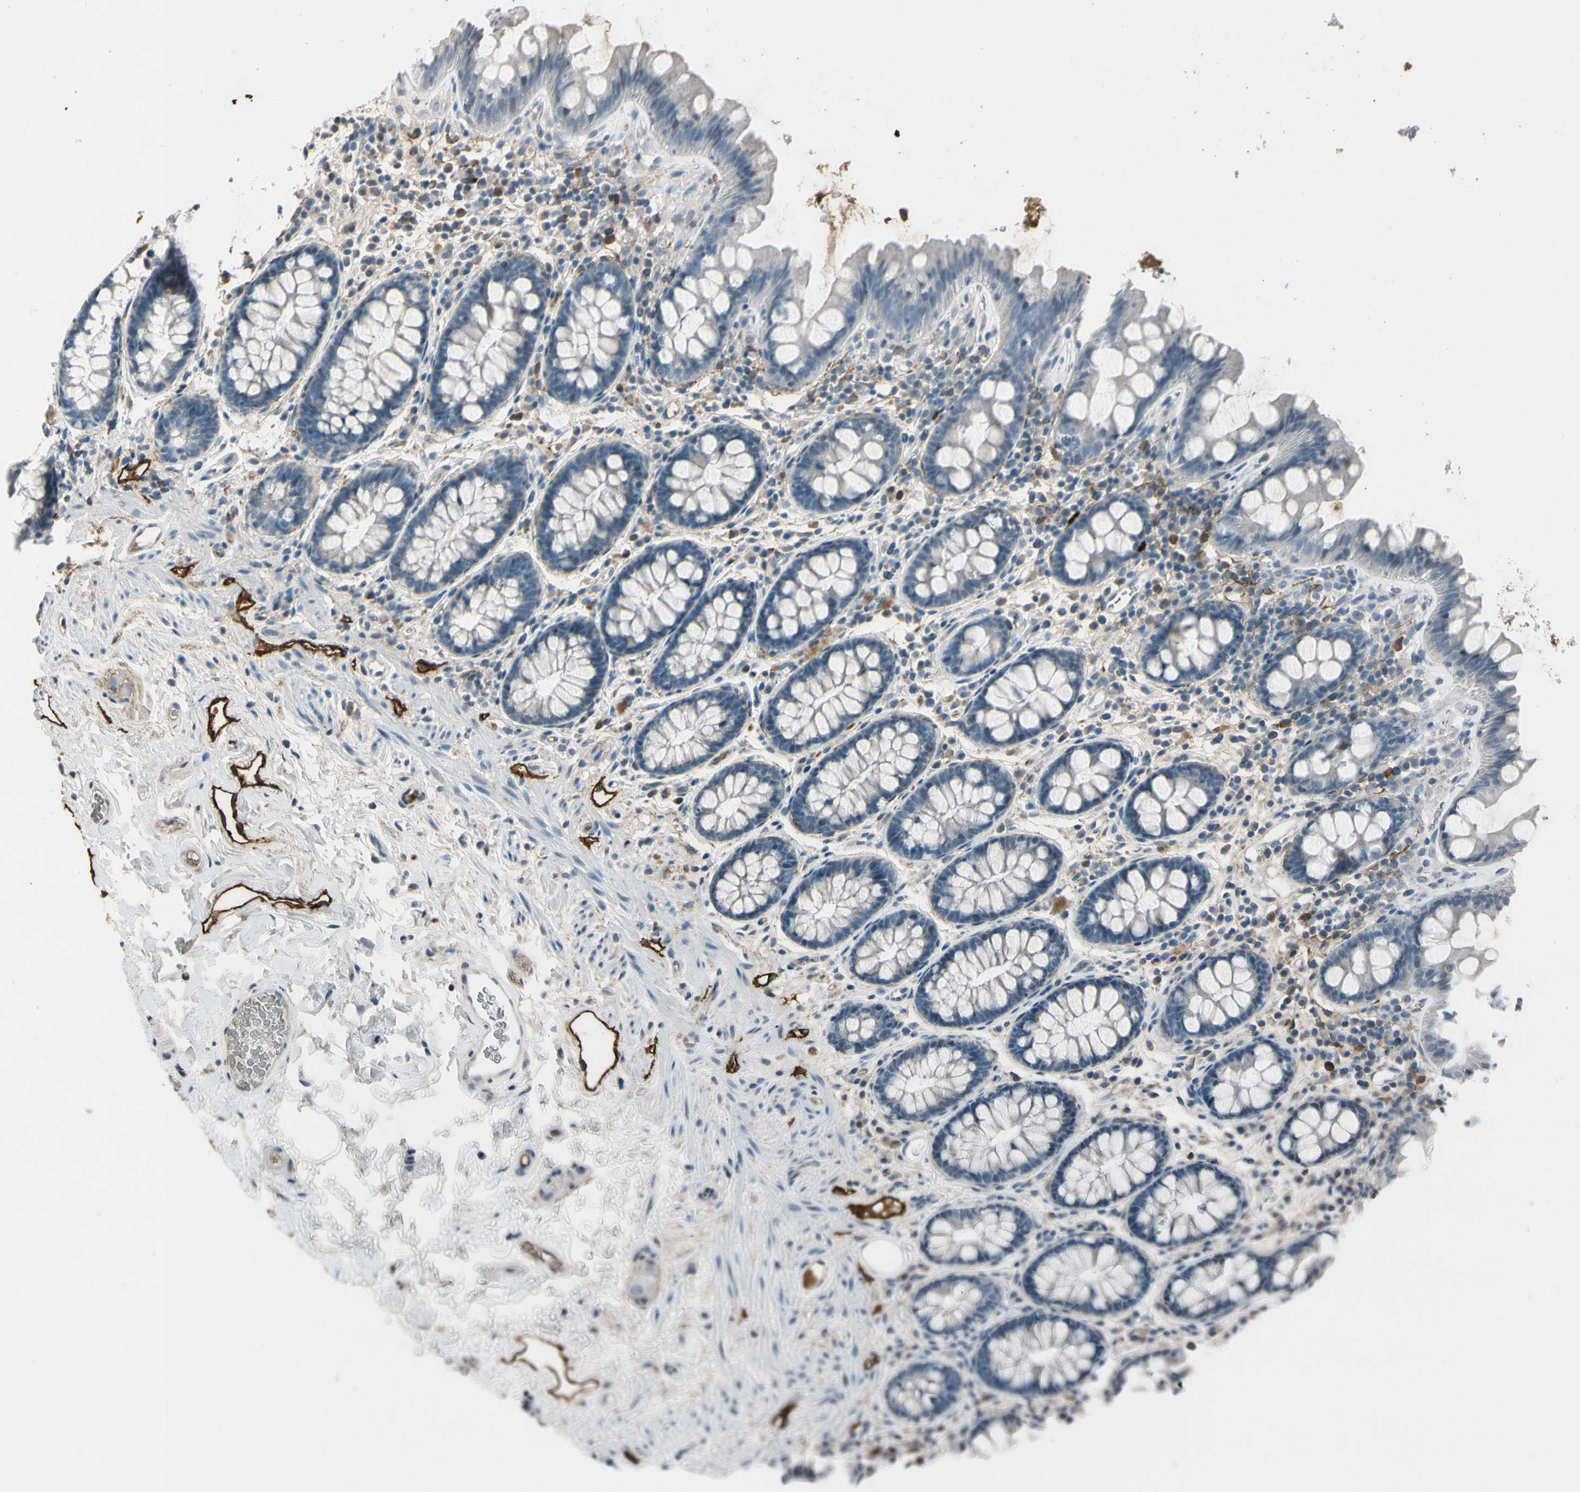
{"staining": {"intensity": "strong", "quantity": "25%-75%", "location": "cytoplasmic/membranous"}, "tissue": "colon", "cell_type": "Endothelial cells", "image_type": "normal", "snomed": [{"axis": "morphology", "description": "Normal tissue, NOS"}, {"axis": "topography", "description": "Colon"}], "caption": "This image demonstrates normal colon stained with IHC to label a protein in brown. The cytoplasmic/membranous of endothelial cells show strong positivity for the protein. Nuclei are counter-stained blue.", "gene": "PDPN", "patient": {"sex": "female", "age": 80}}